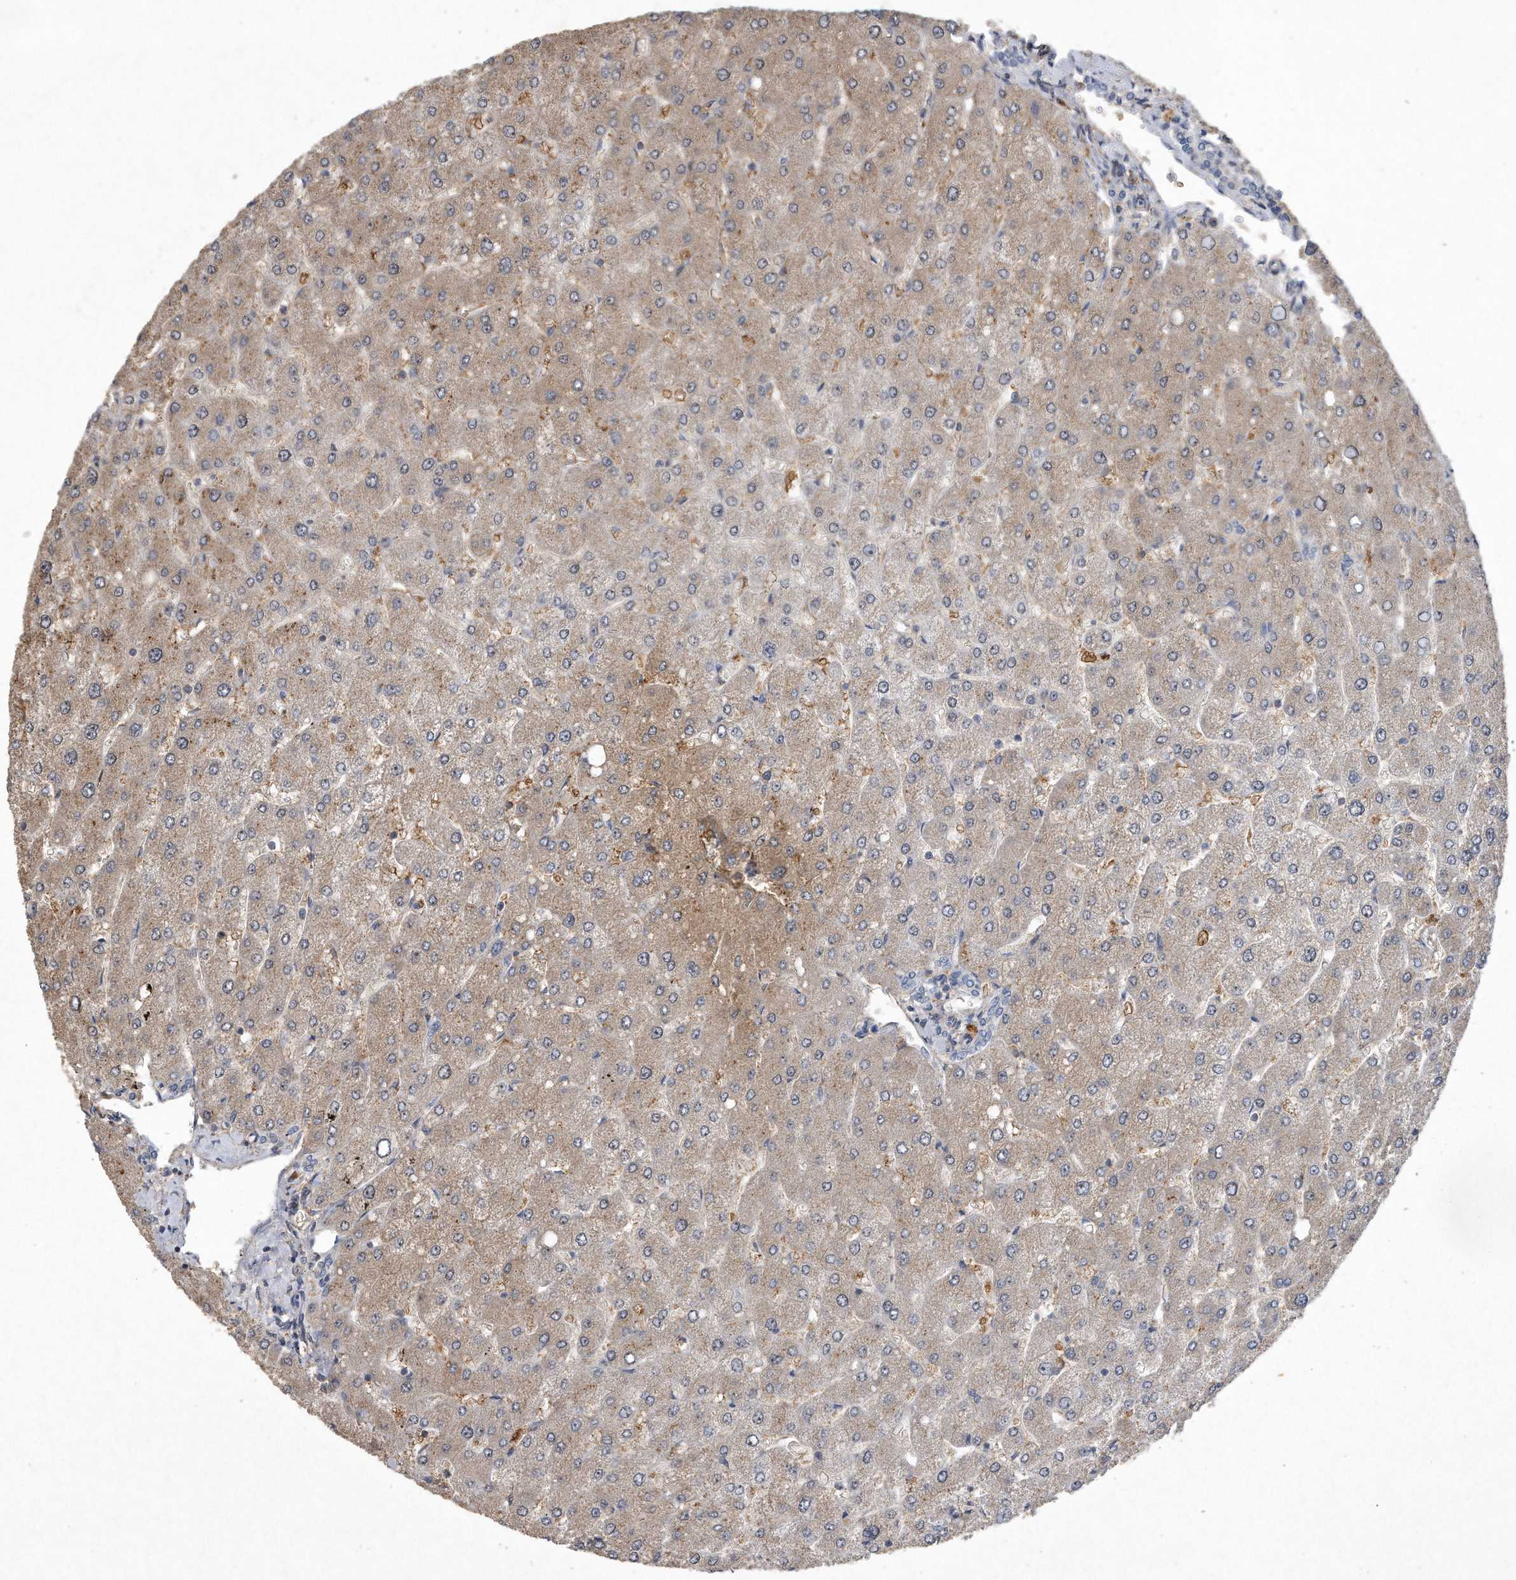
{"staining": {"intensity": "negative", "quantity": "none", "location": "none"}, "tissue": "liver", "cell_type": "Cholangiocytes", "image_type": "normal", "snomed": [{"axis": "morphology", "description": "Normal tissue, NOS"}, {"axis": "topography", "description": "Liver"}], "caption": "DAB (3,3'-diaminobenzidine) immunohistochemical staining of unremarkable human liver reveals no significant expression in cholangiocytes.", "gene": "PGBD2", "patient": {"sex": "male", "age": 55}}